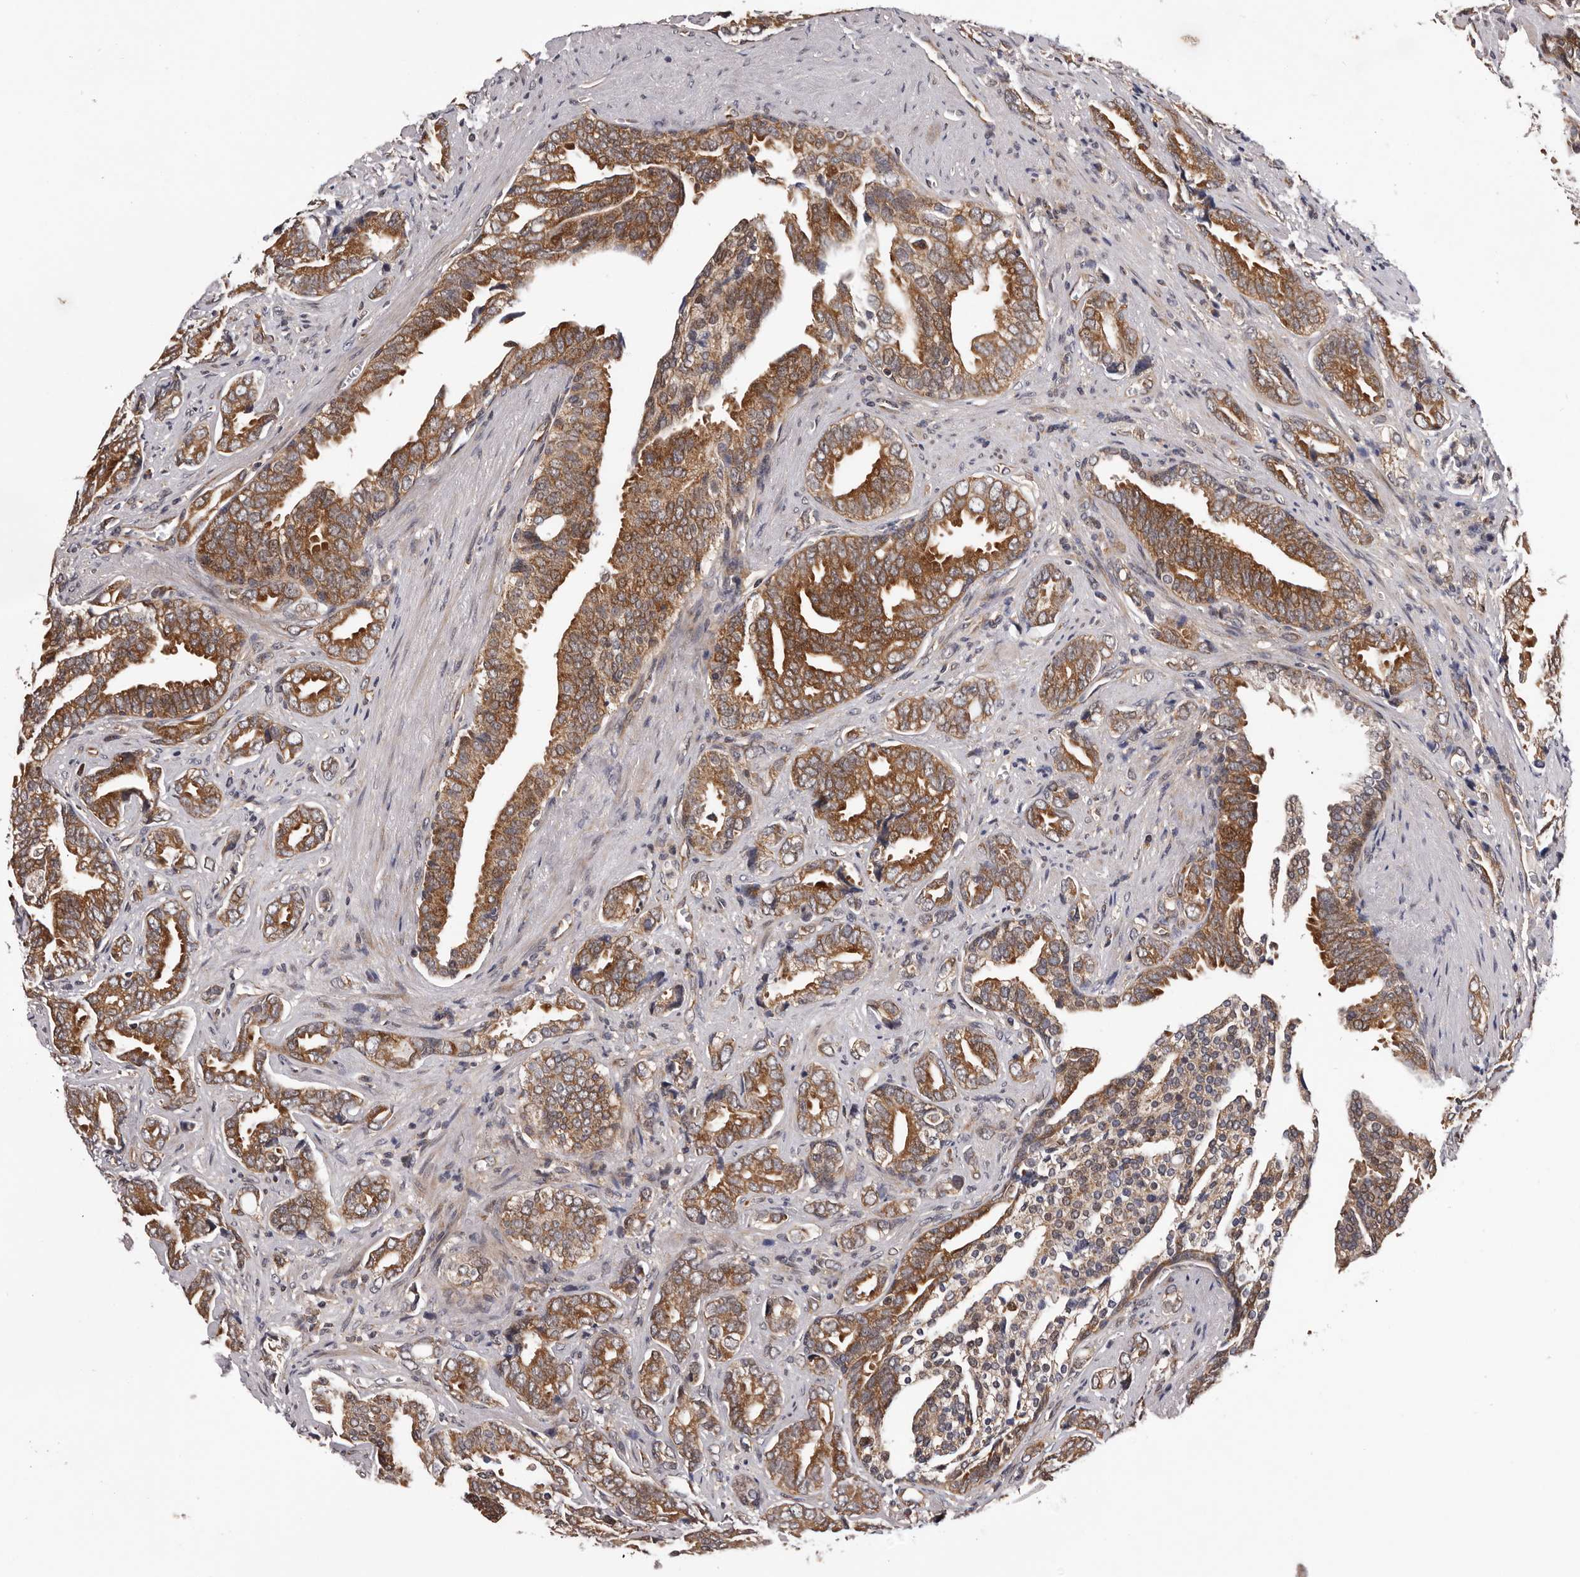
{"staining": {"intensity": "moderate", "quantity": ">75%", "location": "cytoplasmic/membranous"}, "tissue": "prostate cancer", "cell_type": "Tumor cells", "image_type": "cancer", "snomed": [{"axis": "morphology", "description": "Adenocarcinoma, Medium grade"}, {"axis": "topography", "description": "Prostate"}], "caption": "Protein expression analysis of medium-grade adenocarcinoma (prostate) shows moderate cytoplasmic/membranous expression in about >75% of tumor cells. (DAB (3,3'-diaminobenzidine) = brown stain, brightfield microscopy at high magnification).", "gene": "VPS37A", "patient": {"sex": "male", "age": 67}}